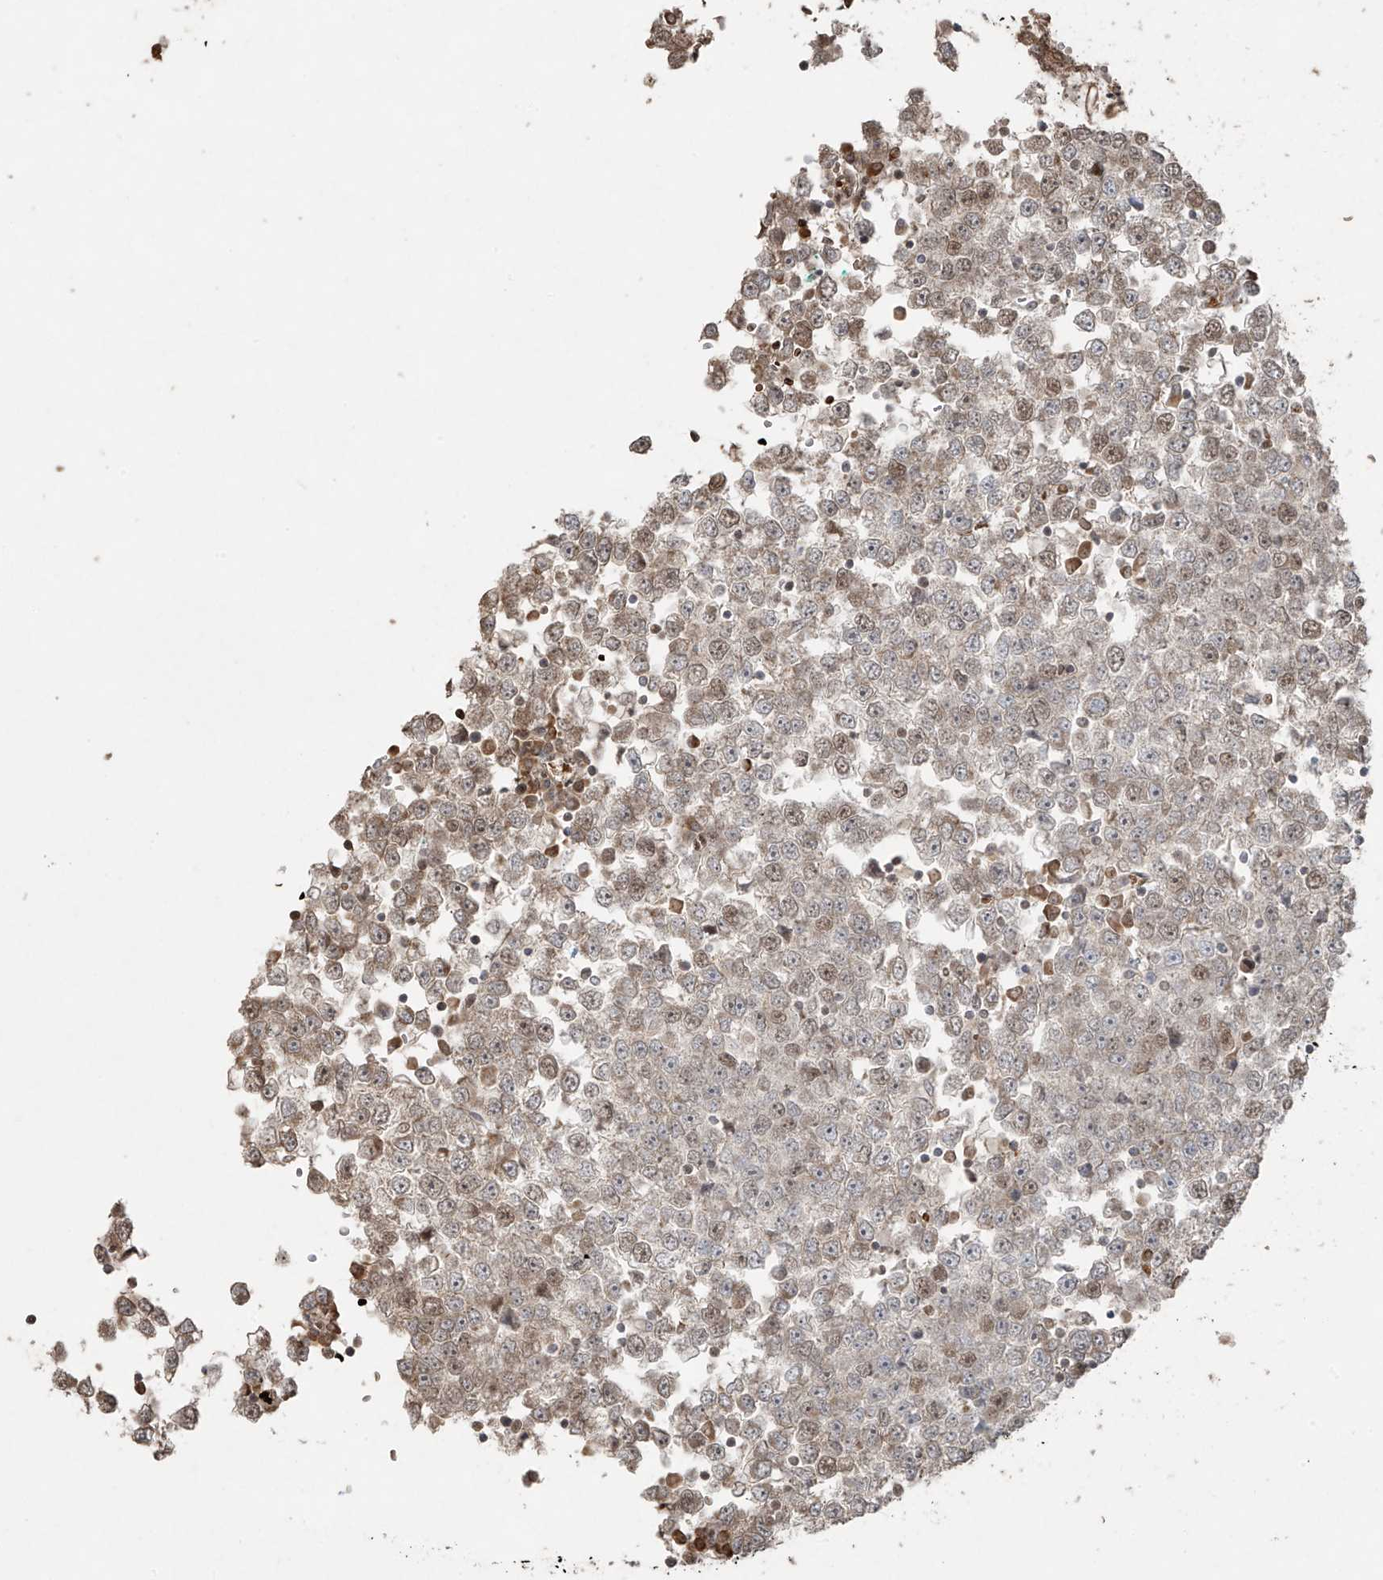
{"staining": {"intensity": "weak", "quantity": "25%-75%", "location": "nuclear"}, "tissue": "testis cancer", "cell_type": "Tumor cells", "image_type": "cancer", "snomed": [{"axis": "morphology", "description": "Seminoma, NOS"}, {"axis": "topography", "description": "Testis"}], "caption": "Immunohistochemical staining of testis seminoma displays low levels of weak nuclear staining in approximately 25%-75% of tumor cells.", "gene": "TTC22", "patient": {"sex": "male", "age": 65}}